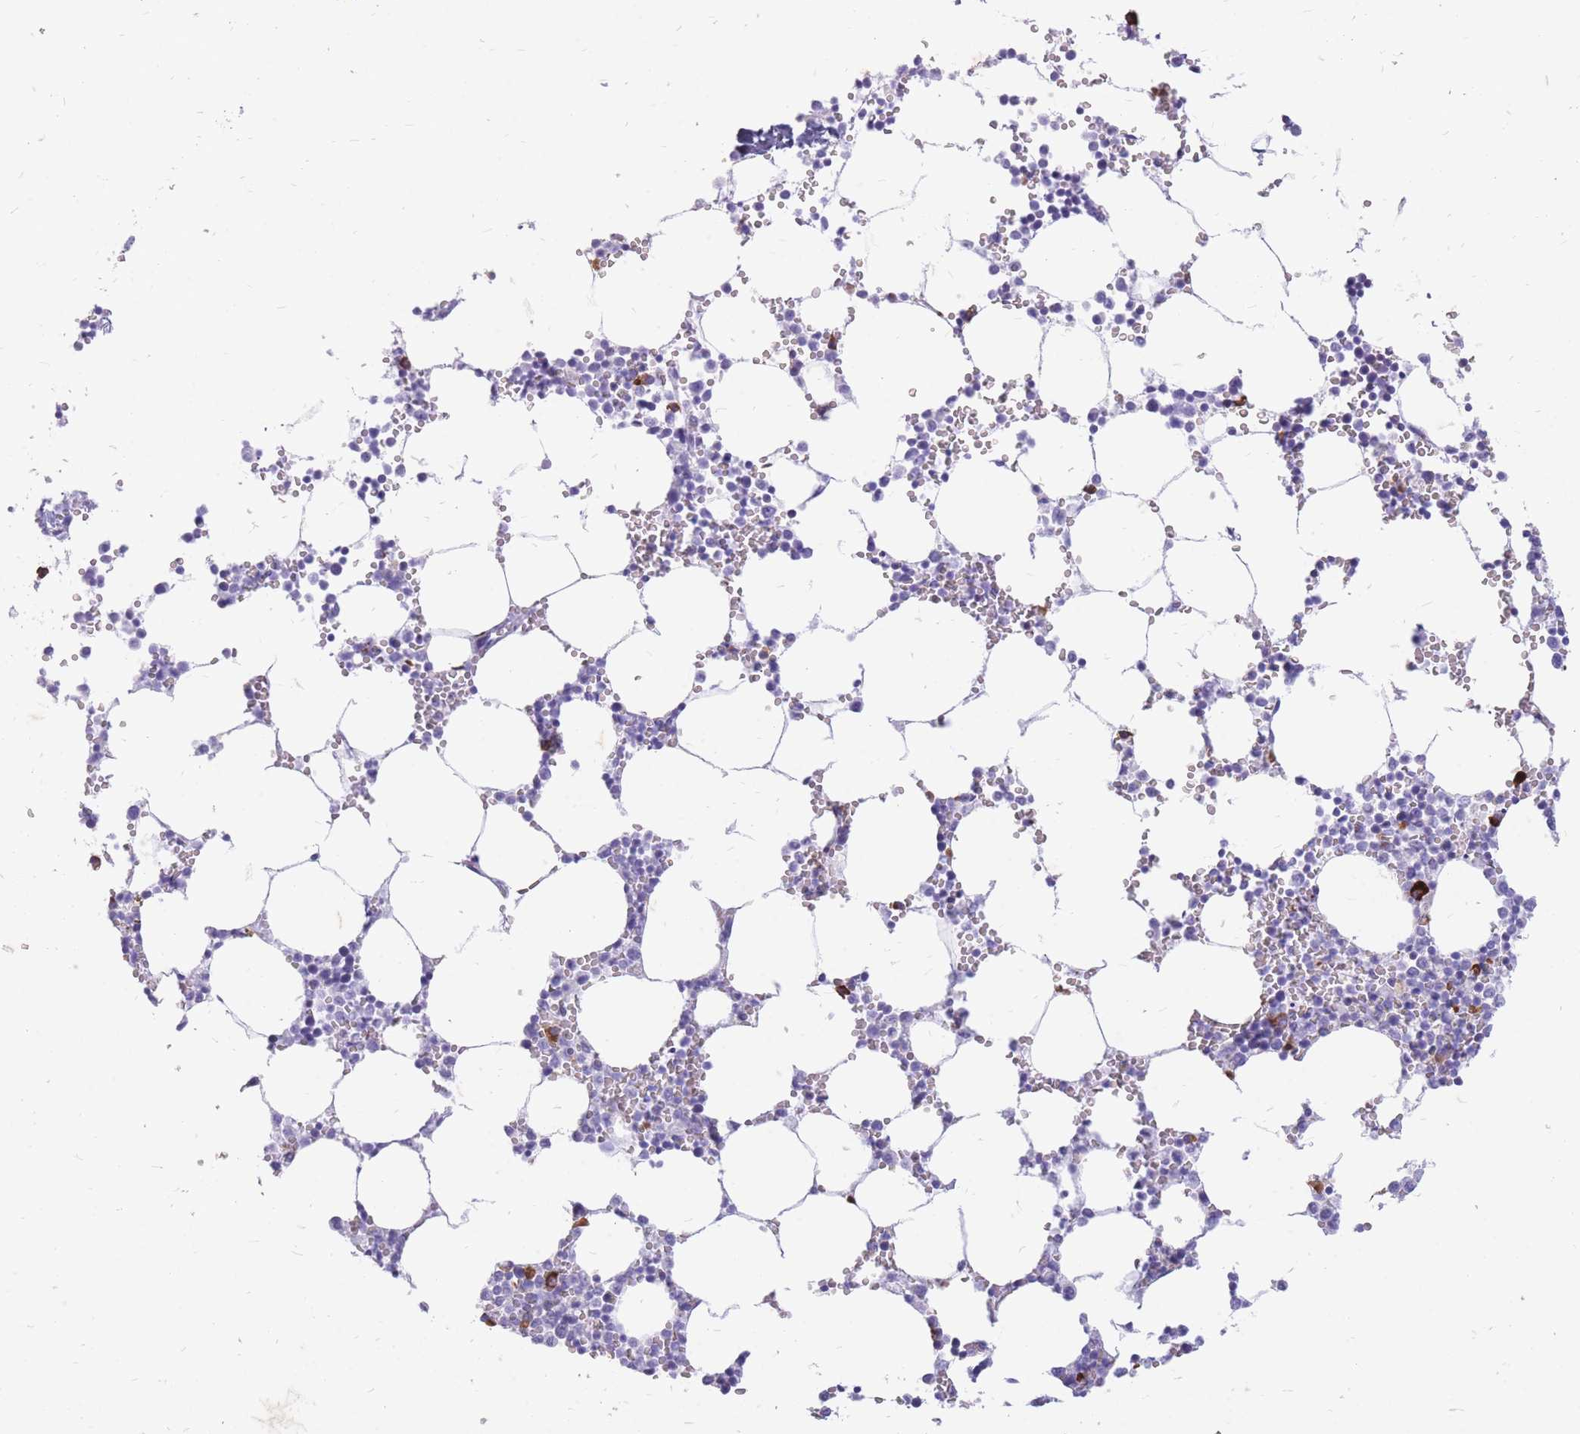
{"staining": {"intensity": "strong", "quantity": "<25%", "location": "cytoplasmic/membranous"}, "tissue": "bone marrow", "cell_type": "Hematopoietic cells", "image_type": "normal", "snomed": [{"axis": "morphology", "description": "Normal tissue, NOS"}, {"axis": "topography", "description": "Bone marrow"}], "caption": "An image showing strong cytoplasmic/membranous staining in about <25% of hematopoietic cells in unremarkable bone marrow, as visualized by brown immunohistochemical staining.", "gene": "ZFP37", "patient": {"sex": "female", "age": 64}}